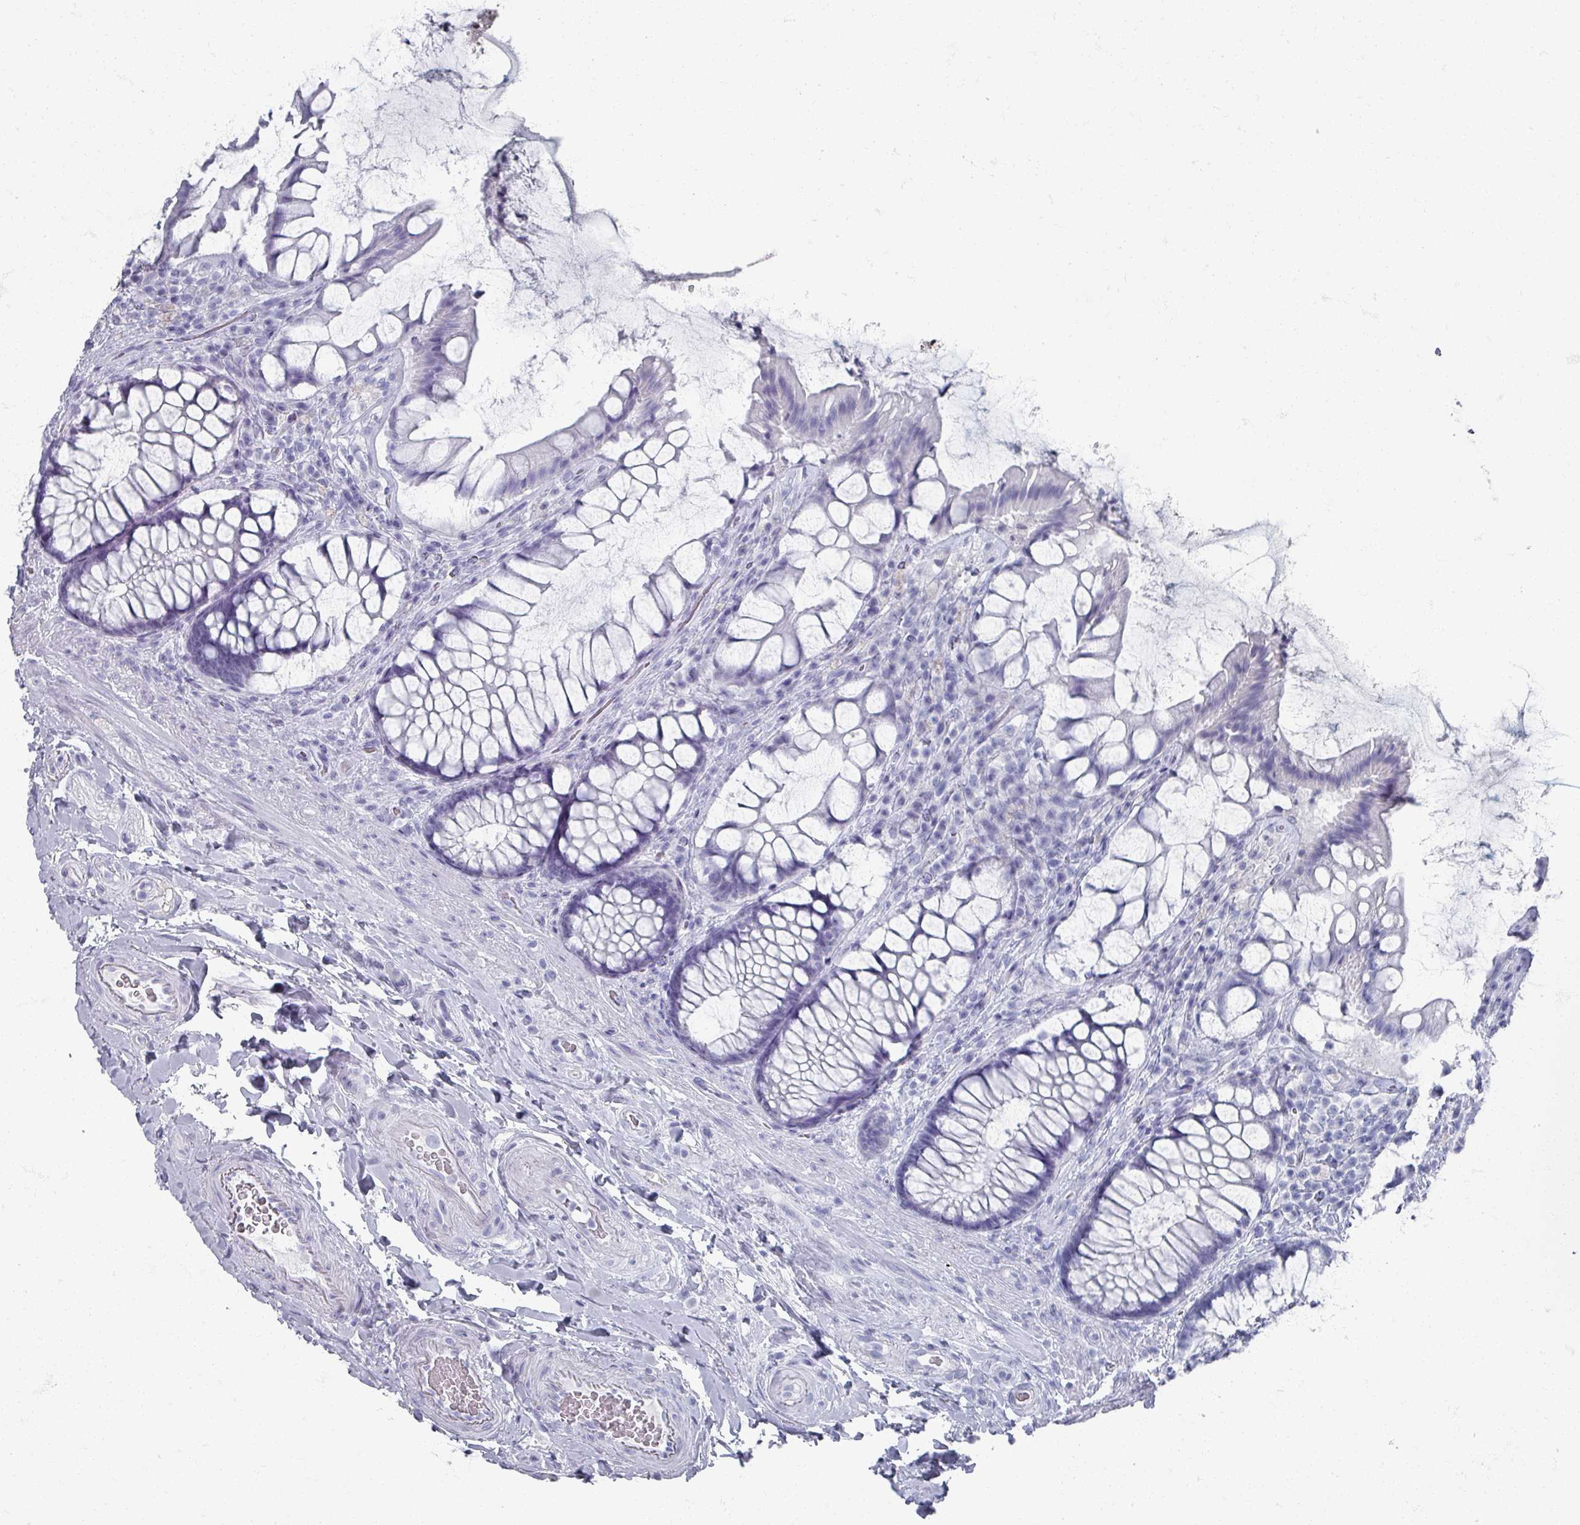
{"staining": {"intensity": "negative", "quantity": "none", "location": "none"}, "tissue": "rectum", "cell_type": "Glandular cells", "image_type": "normal", "snomed": [{"axis": "morphology", "description": "Normal tissue, NOS"}, {"axis": "topography", "description": "Rectum"}], "caption": "This is an IHC histopathology image of unremarkable human rectum. There is no expression in glandular cells.", "gene": "OMG", "patient": {"sex": "female", "age": 58}}